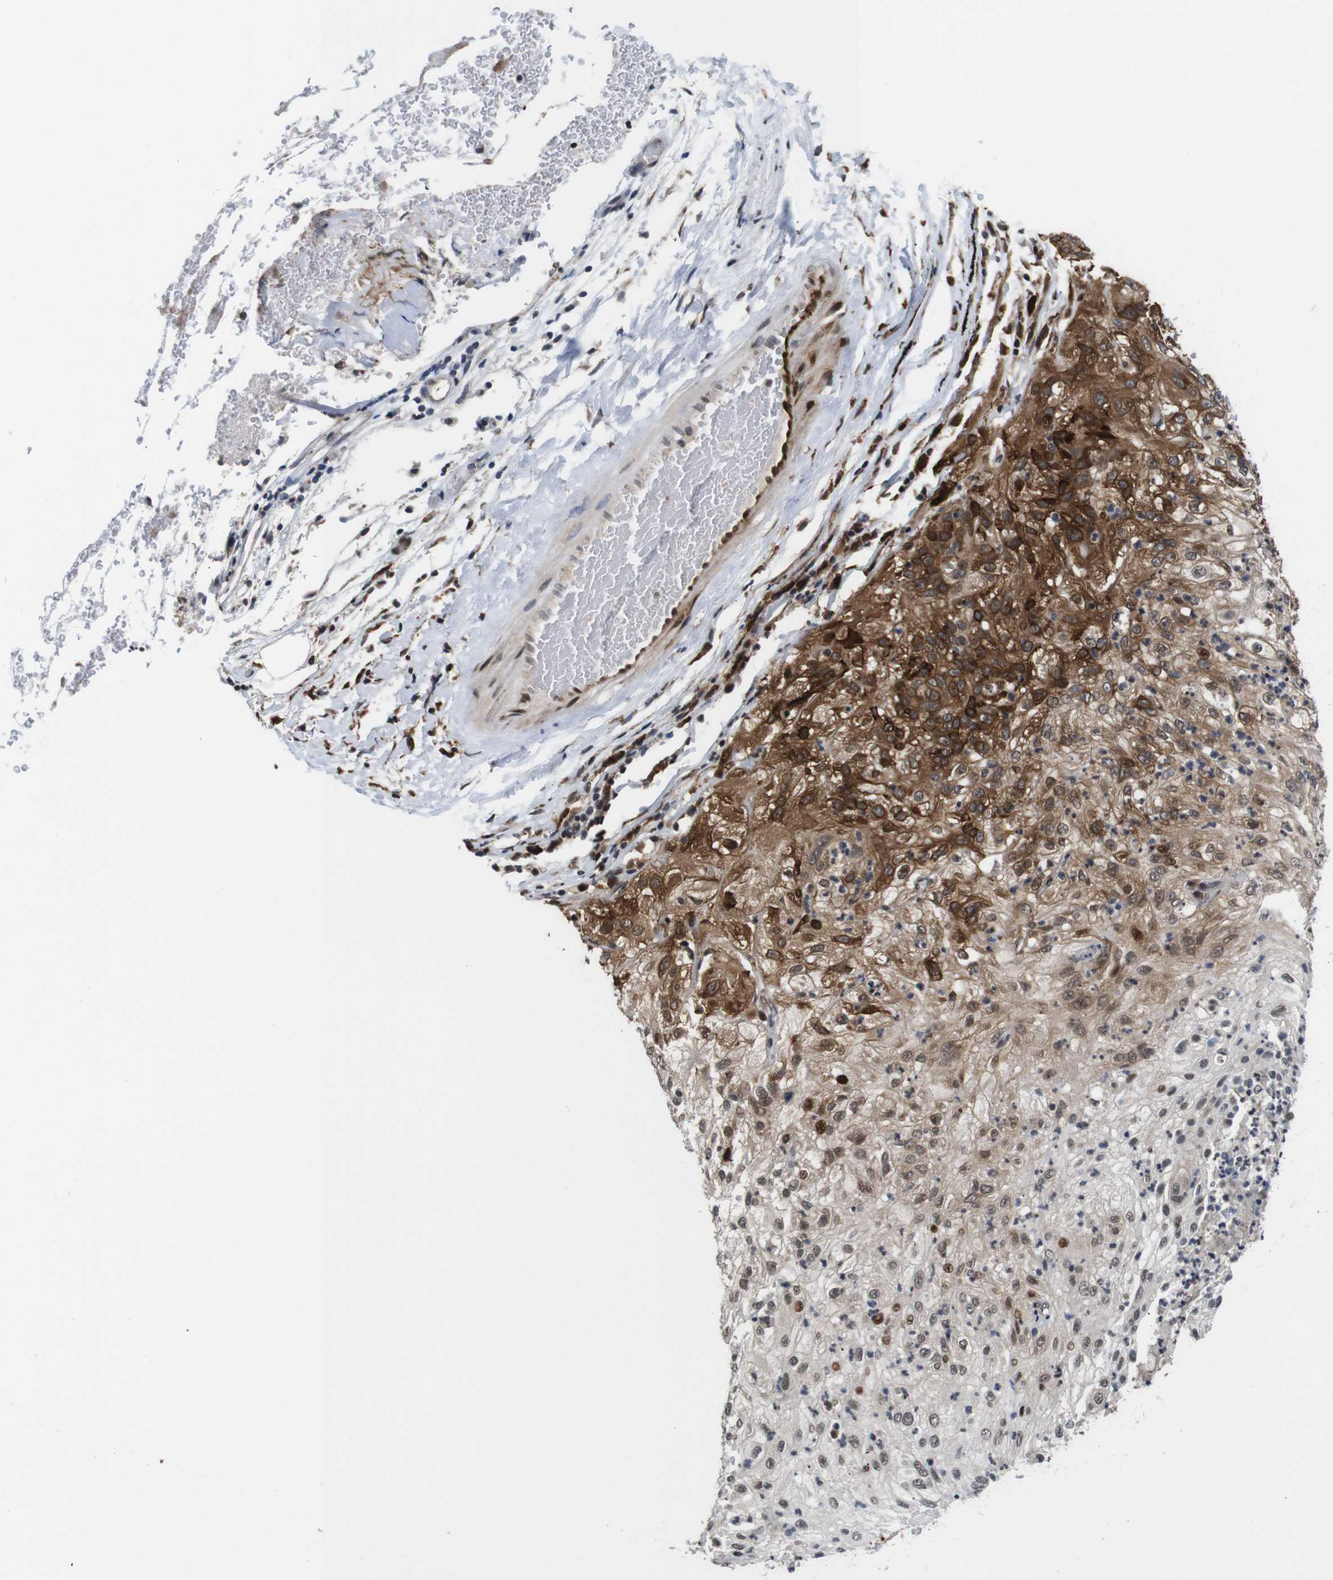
{"staining": {"intensity": "strong", "quantity": ">75%", "location": "cytoplasmic/membranous"}, "tissue": "lung cancer", "cell_type": "Tumor cells", "image_type": "cancer", "snomed": [{"axis": "morphology", "description": "Inflammation, NOS"}, {"axis": "morphology", "description": "Squamous cell carcinoma, NOS"}, {"axis": "topography", "description": "Lymph node"}, {"axis": "topography", "description": "Soft tissue"}, {"axis": "topography", "description": "Lung"}], "caption": "Protein expression analysis of human lung cancer reveals strong cytoplasmic/membranous staining in approximately >75% of tumor cells.", "gene": "EIF4G1", "patient": {"sex": "male", "age": 66}}